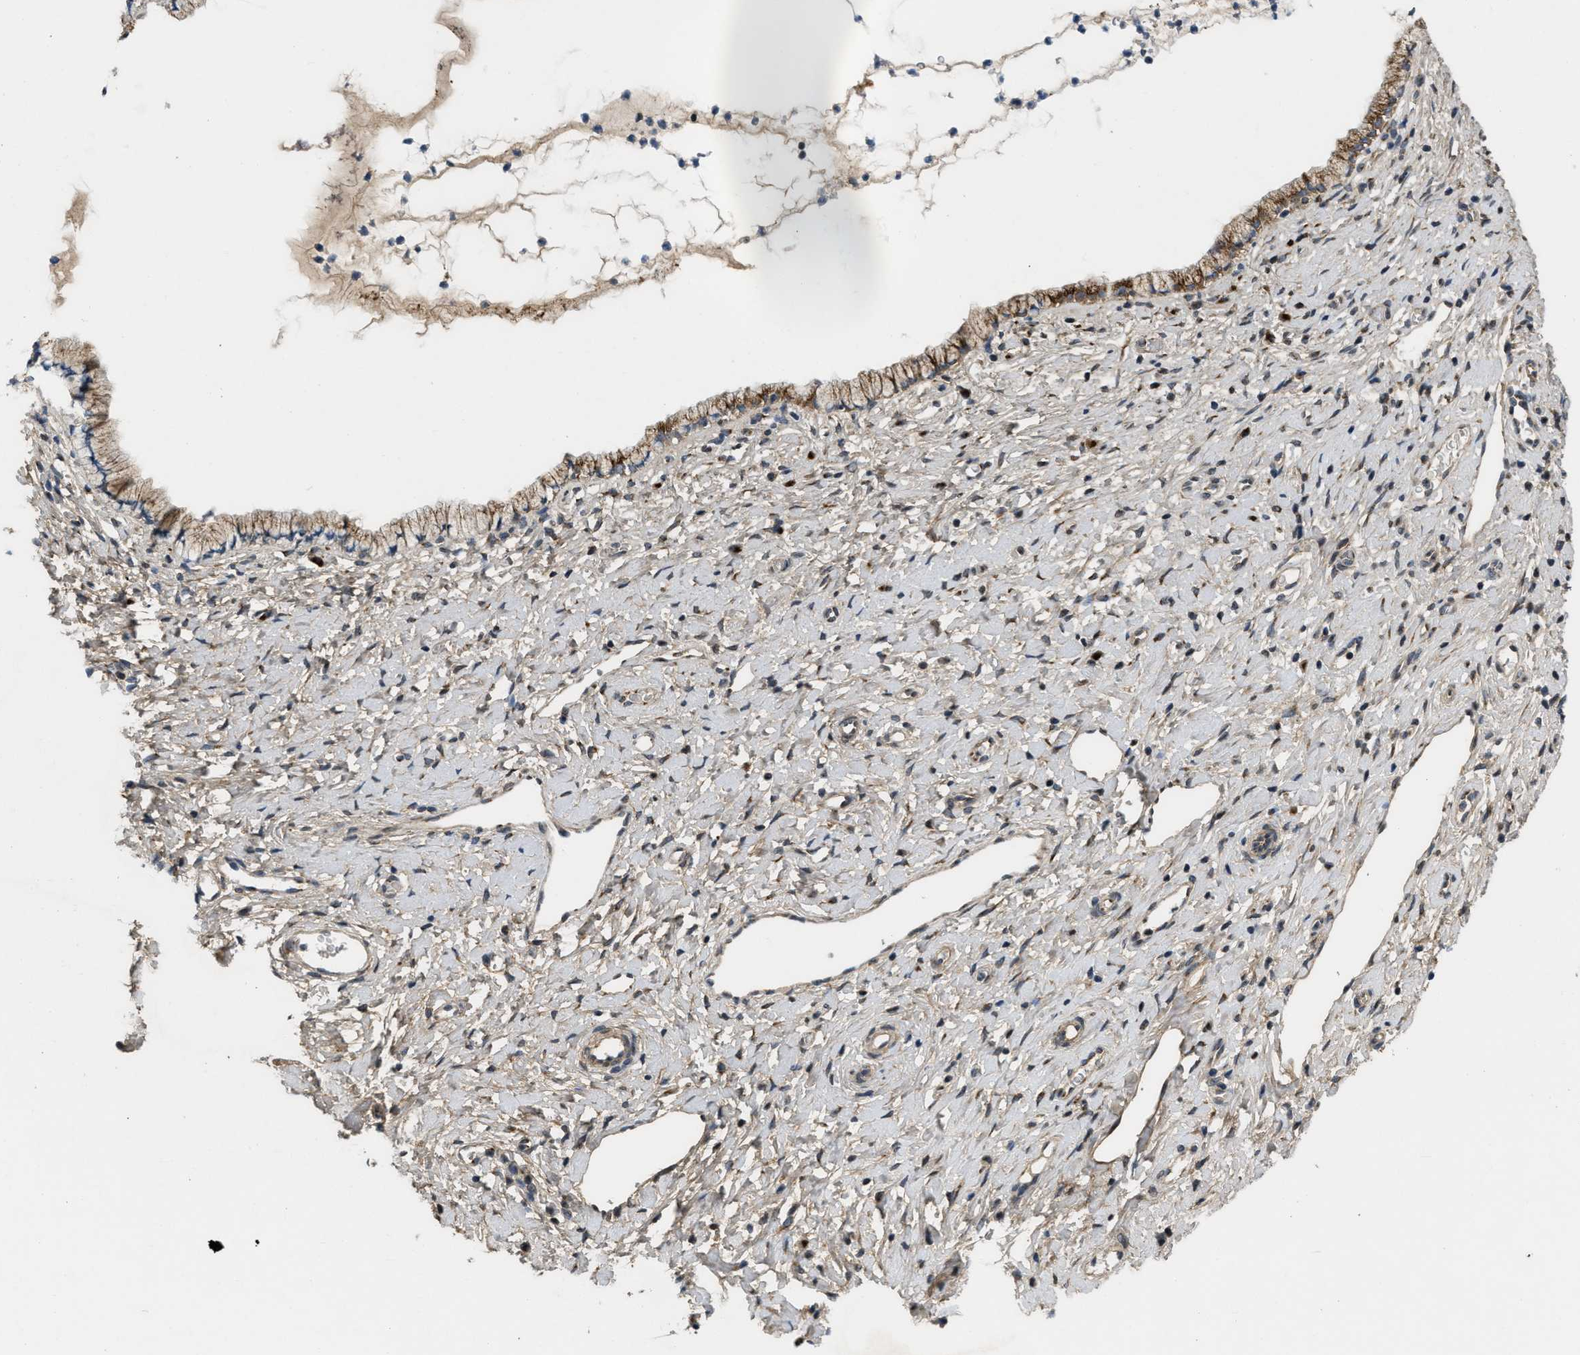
{"staining": {"intensity": "moderate", "quantity": ">75%", "location": "cytoplasmic/membranous"}, "tissue": "cervix", "cell_type": "Glandular cells", "image_type": "normal", "snomed": [{"axis": "morphology", "description": "Normal tissue, NOS"}, {"axis": "topography", "description": "Cervix"}], "caption": "Benign cervix was stained to show a protein in brown. There is medium levels of moderate cytoplasmic/membranous positivity in approximately >75% of glandular cells. (DAB = brown stain, brightfield microscopy at high magnification).", "gene": "ZNF70", "patient": {"sex": "female", "age": 72}}